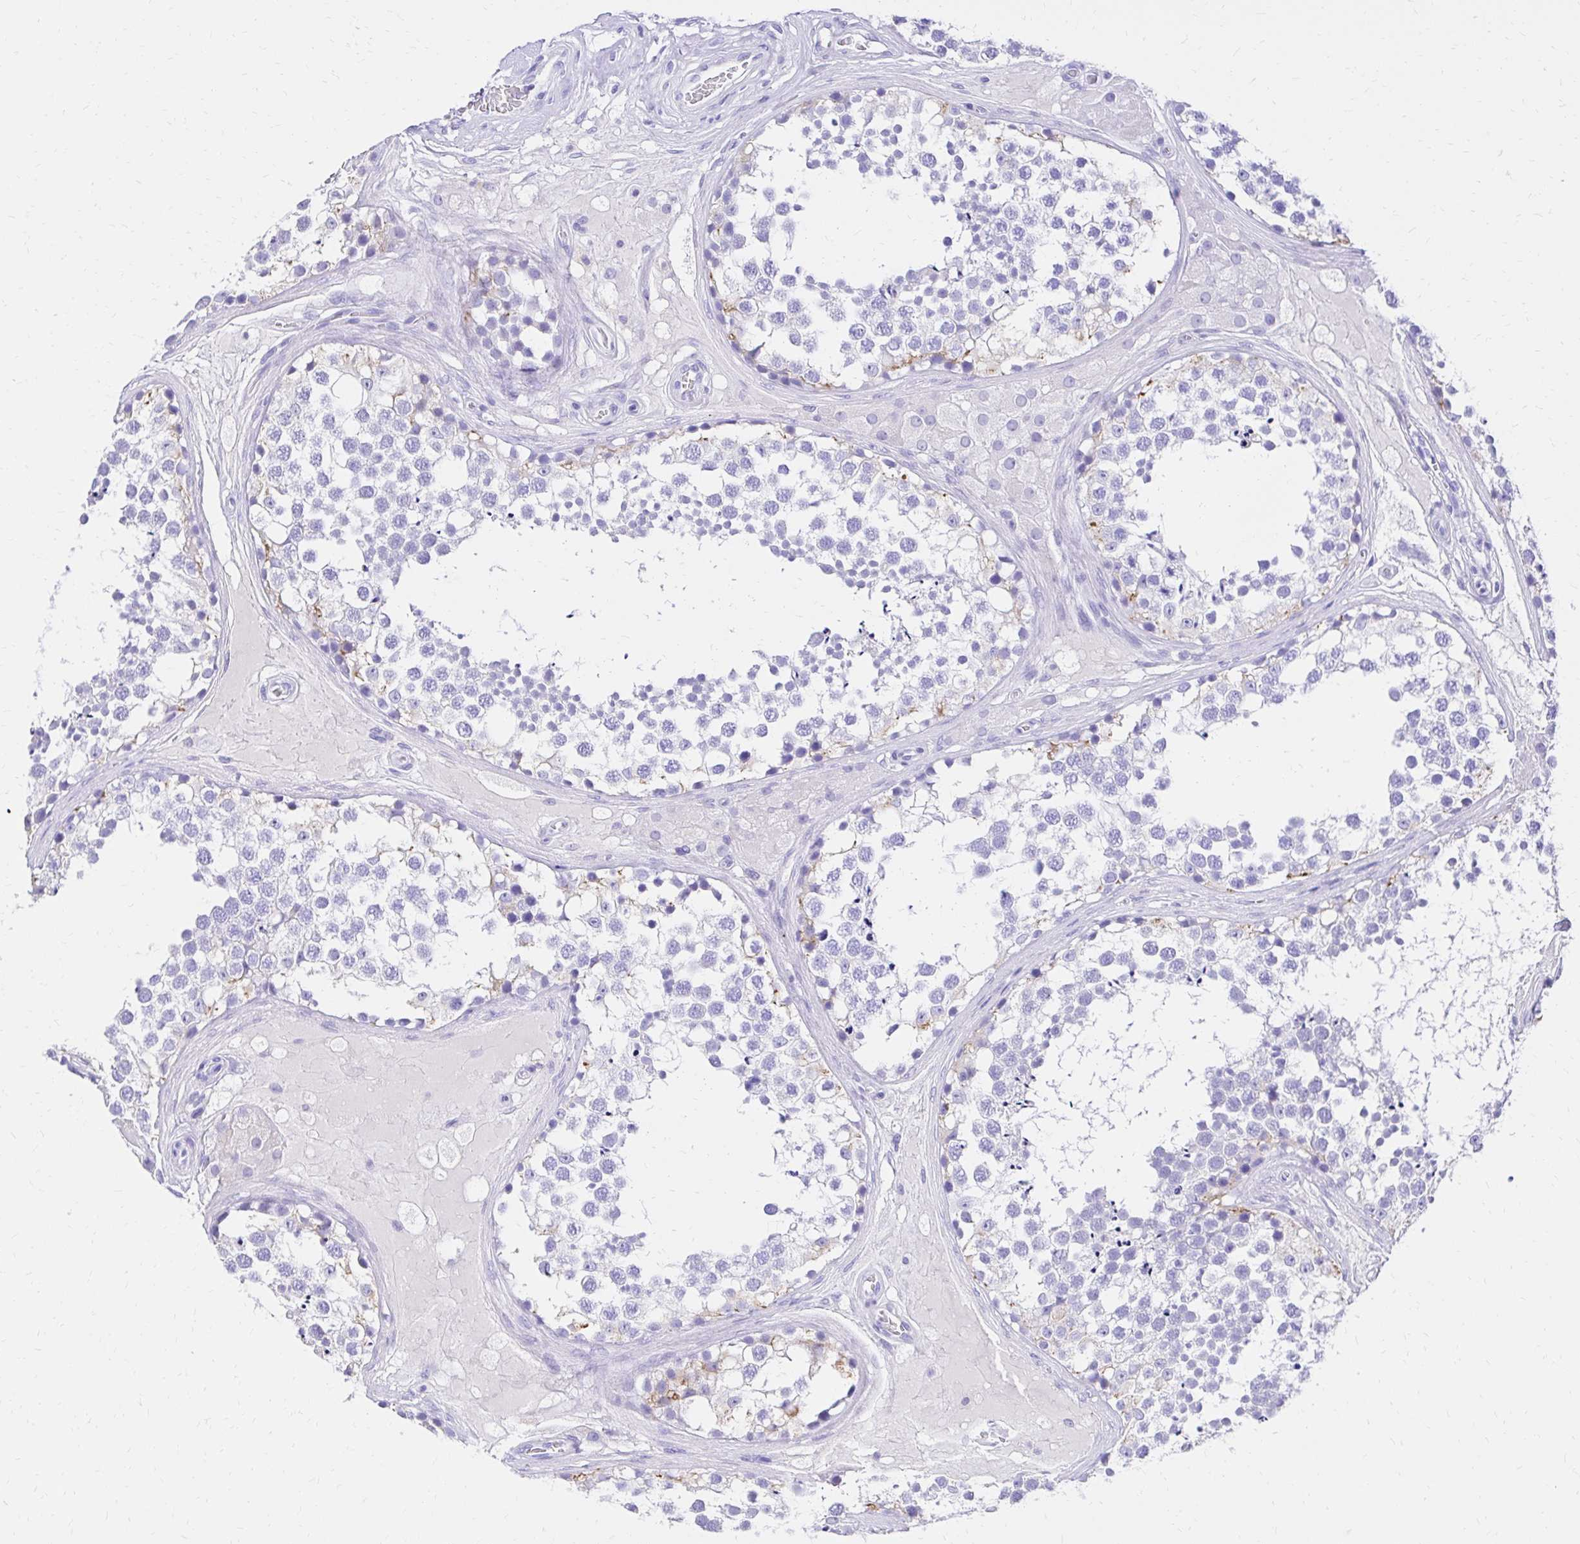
{"staining": {"intensity": "moderate", "quantity": "<25%", "location": "cytoplasmic/membranous"}, "tissue": "testis", "cell_type": "Cells in seminiferous ducts", "image_type": "normal", "snomed": [{"axis": "morphology", "description": "Normal tissue, NOS"}, {"axis": "morphology", "description": "Seminoma, NOS"}, {"axis": "topography", "description": "Testis"}], "caption": "Immunohistochemistry (IHC) (DAB) staining of normal testis exhibits moderate cytoplasmic/membranous protein expression in about <25% of cells in seminiferous ducts. (DAB (3,3'-diaminobenzidine) = brown stain, brightfield microscopy at high magnification).", "gene": "S100G", "patient": {"sex": "male", "age": 65}}